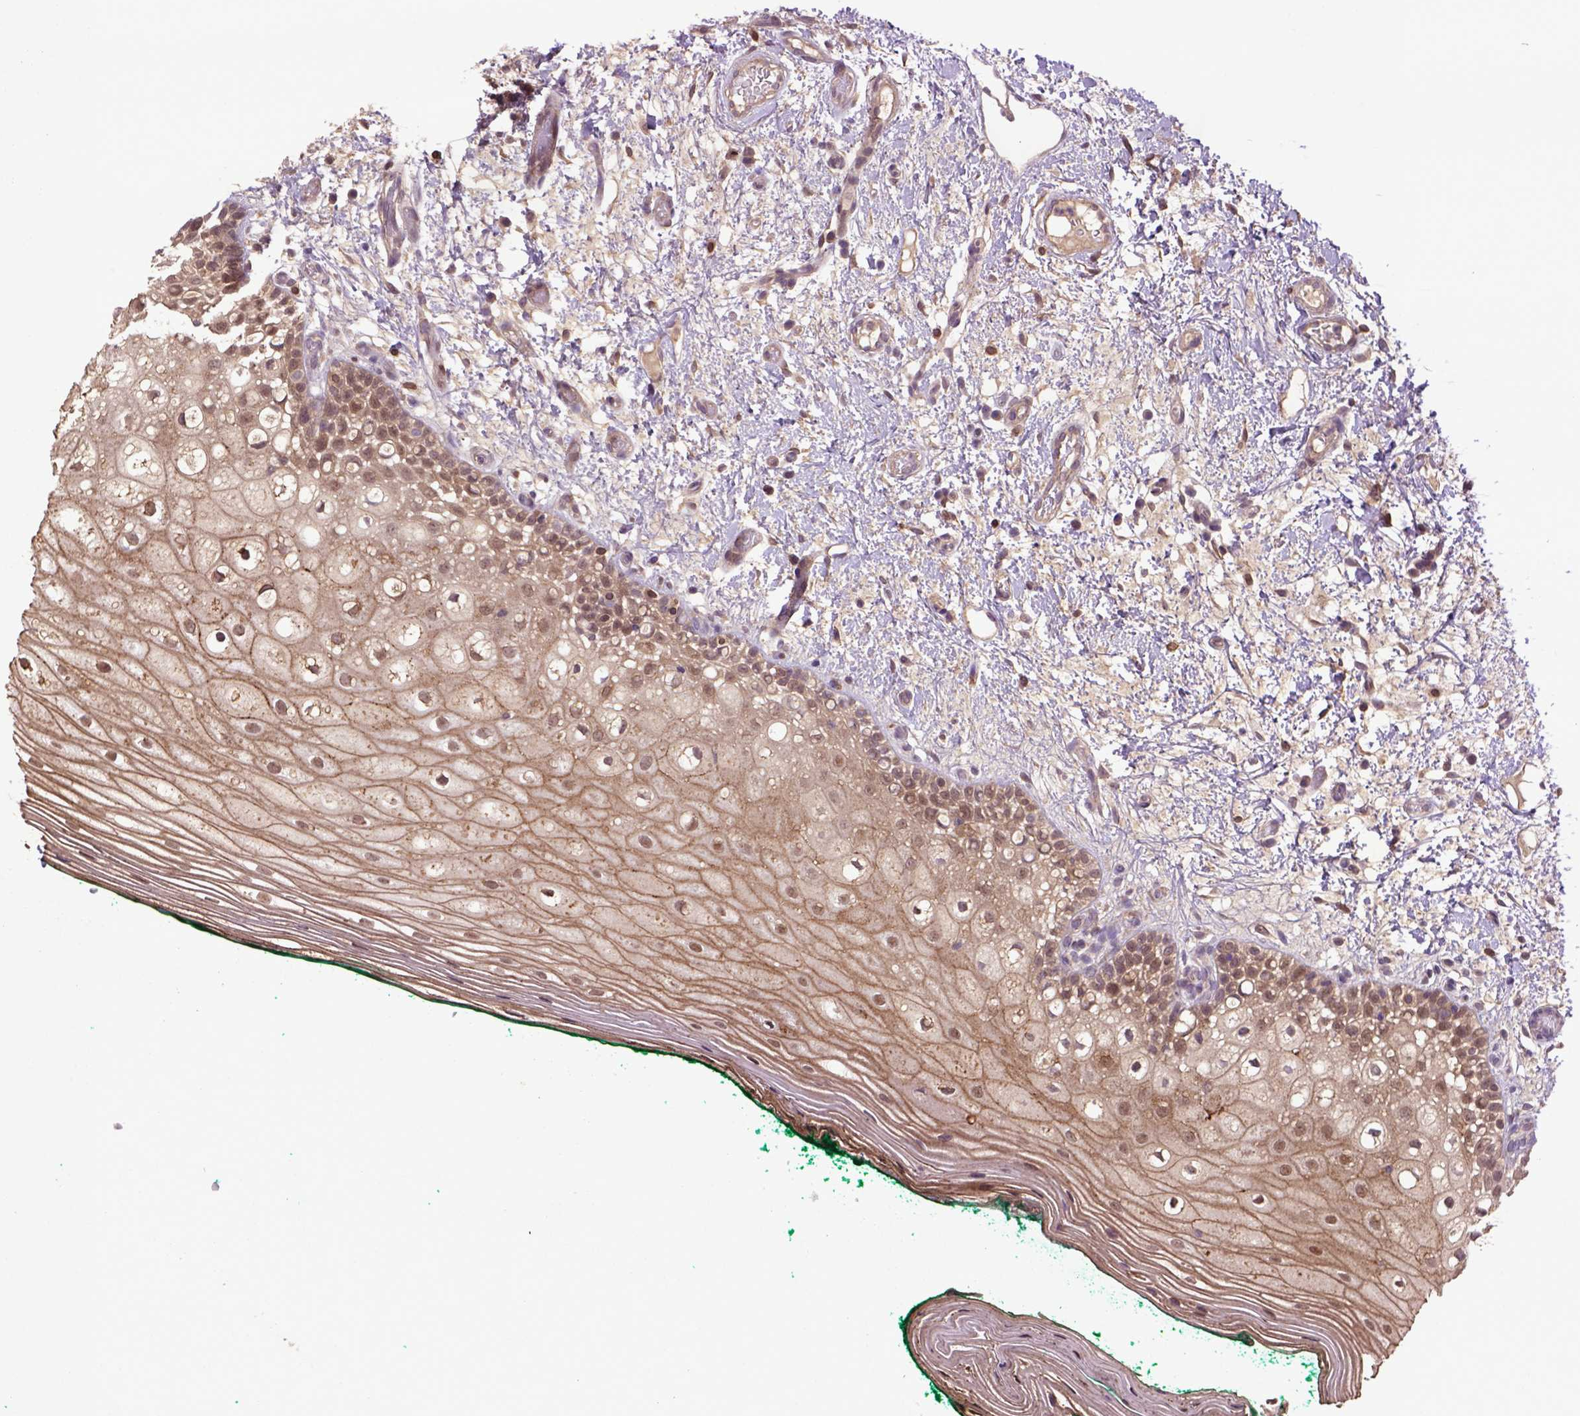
{"staining": {"intensity": "moderate", "quantity": ">75%", "location": "cytoplasmic/membranous,nuclear"}, "tissue": "oral mucosa", "cell_type": "Squamous epithelial cells", "image_type": "normal", "snomed": [{"axis": "morphology", "description": "Normal tissue, NOS"}, {"axis": "topography", "description": "Oral tissue"}], "caption": "Oral mucosa stained with a brown dye exhibits moderate cytoplasmic/membranous,nuclear positive positivity in approximately >75% of squamous epithelial cells.", "gene": "HSPBP1", "patient": {"sex": "female", "age": 83}}